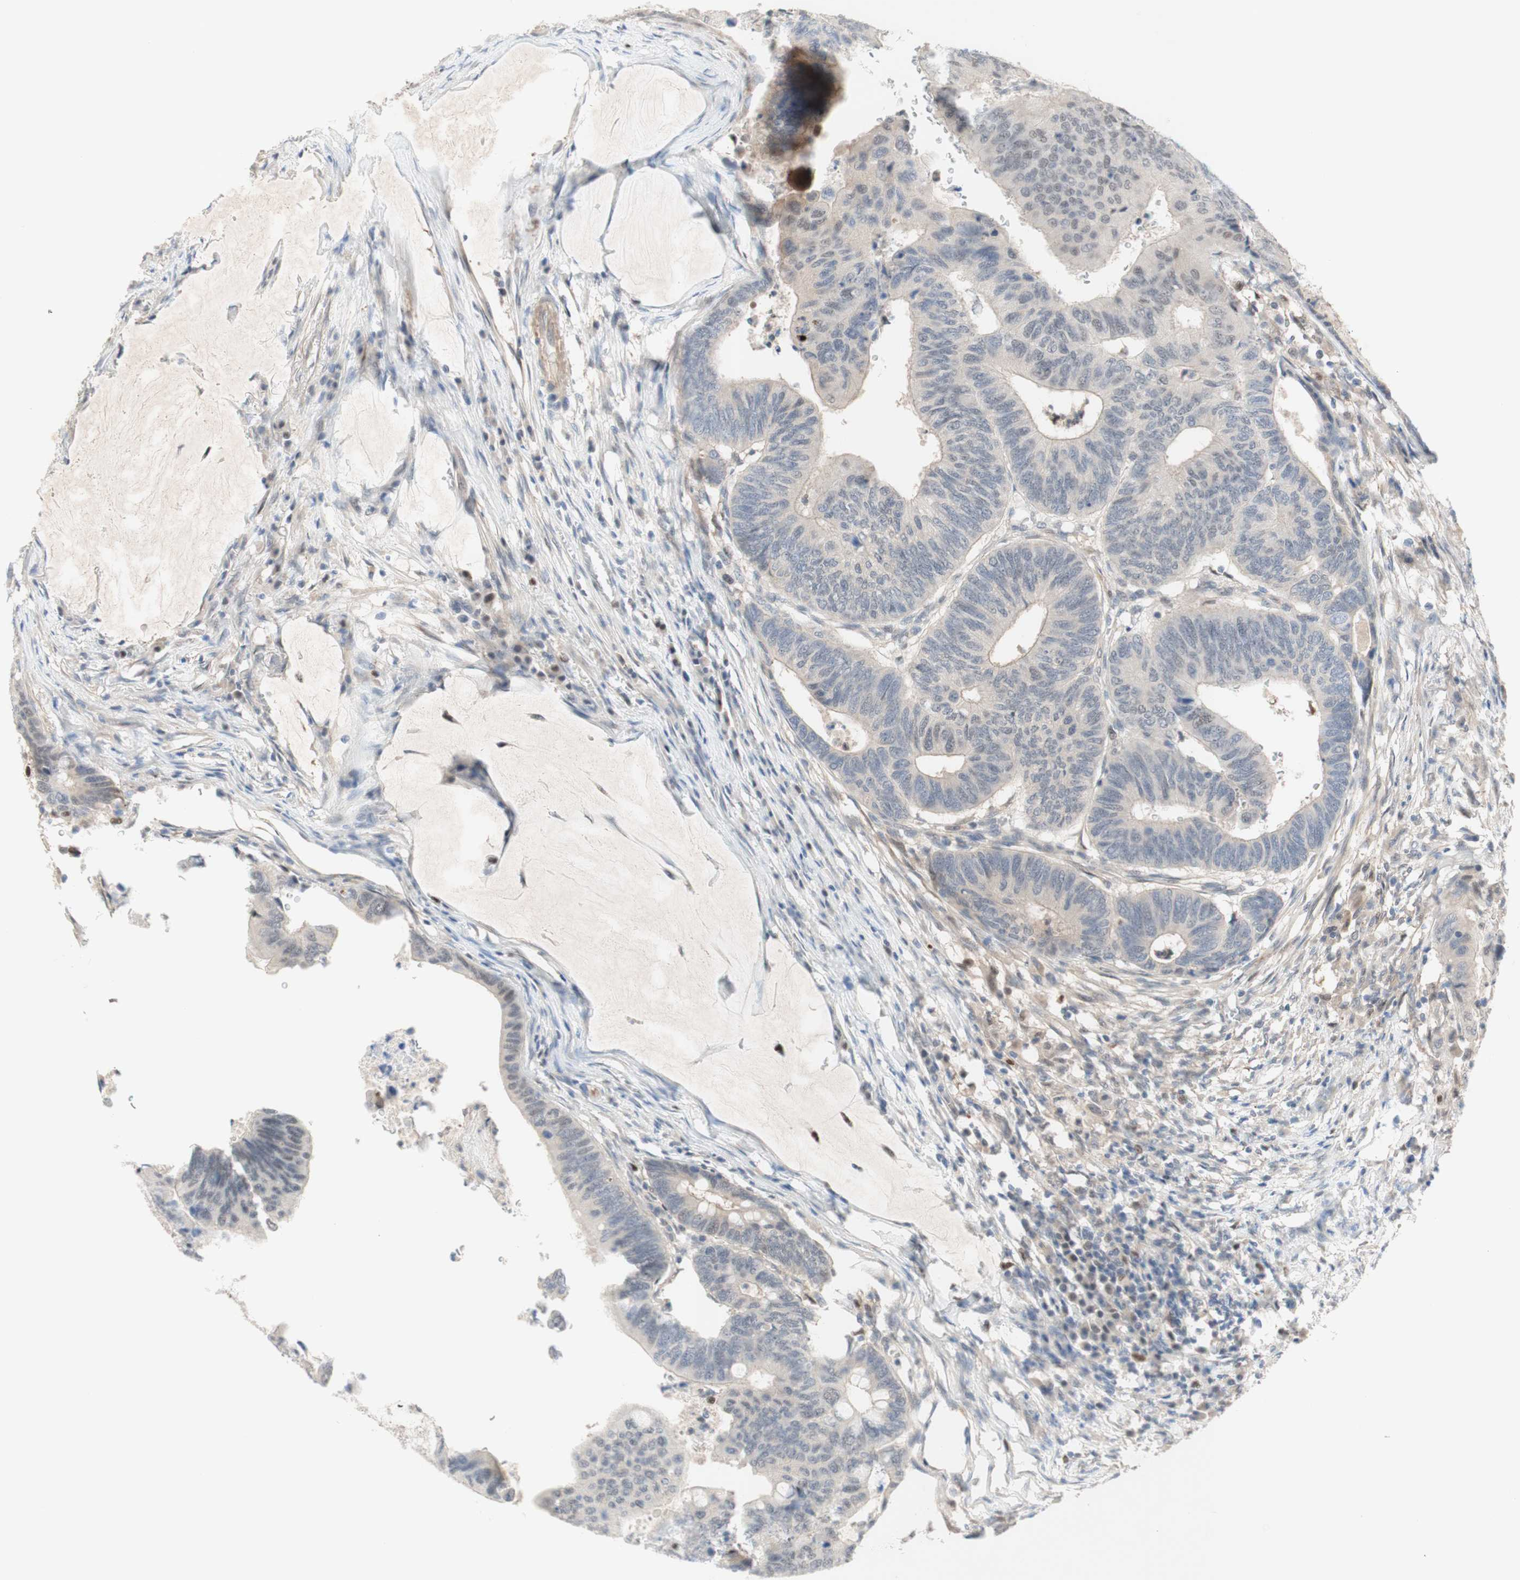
{"staining": {"intensity": "weak", "quantity": "<25%", "location": "nuclear"}, "tissue": "colorectal cancer", "cell_type": "Tumor cells", "image_type": "cancer", "snomed": [{"axis": "morphology", "description": "Normal tissue, NOS"}, {"axis": "morphology", "description": "Adenocarcinoma, NOS"}, {"axis": "topography", "description": "Rectum"}, {"axis": "topography", "description": "Peripheral nerve tissue"}], "caption": "High power microscopy histopathology image of an immunohistochemistry micrograph of adenocarcinoma (colorectal), revealing no significant staining in tumor cells.", "gene": "RFNG", "patient": {"sex": "male", "age": 92}}